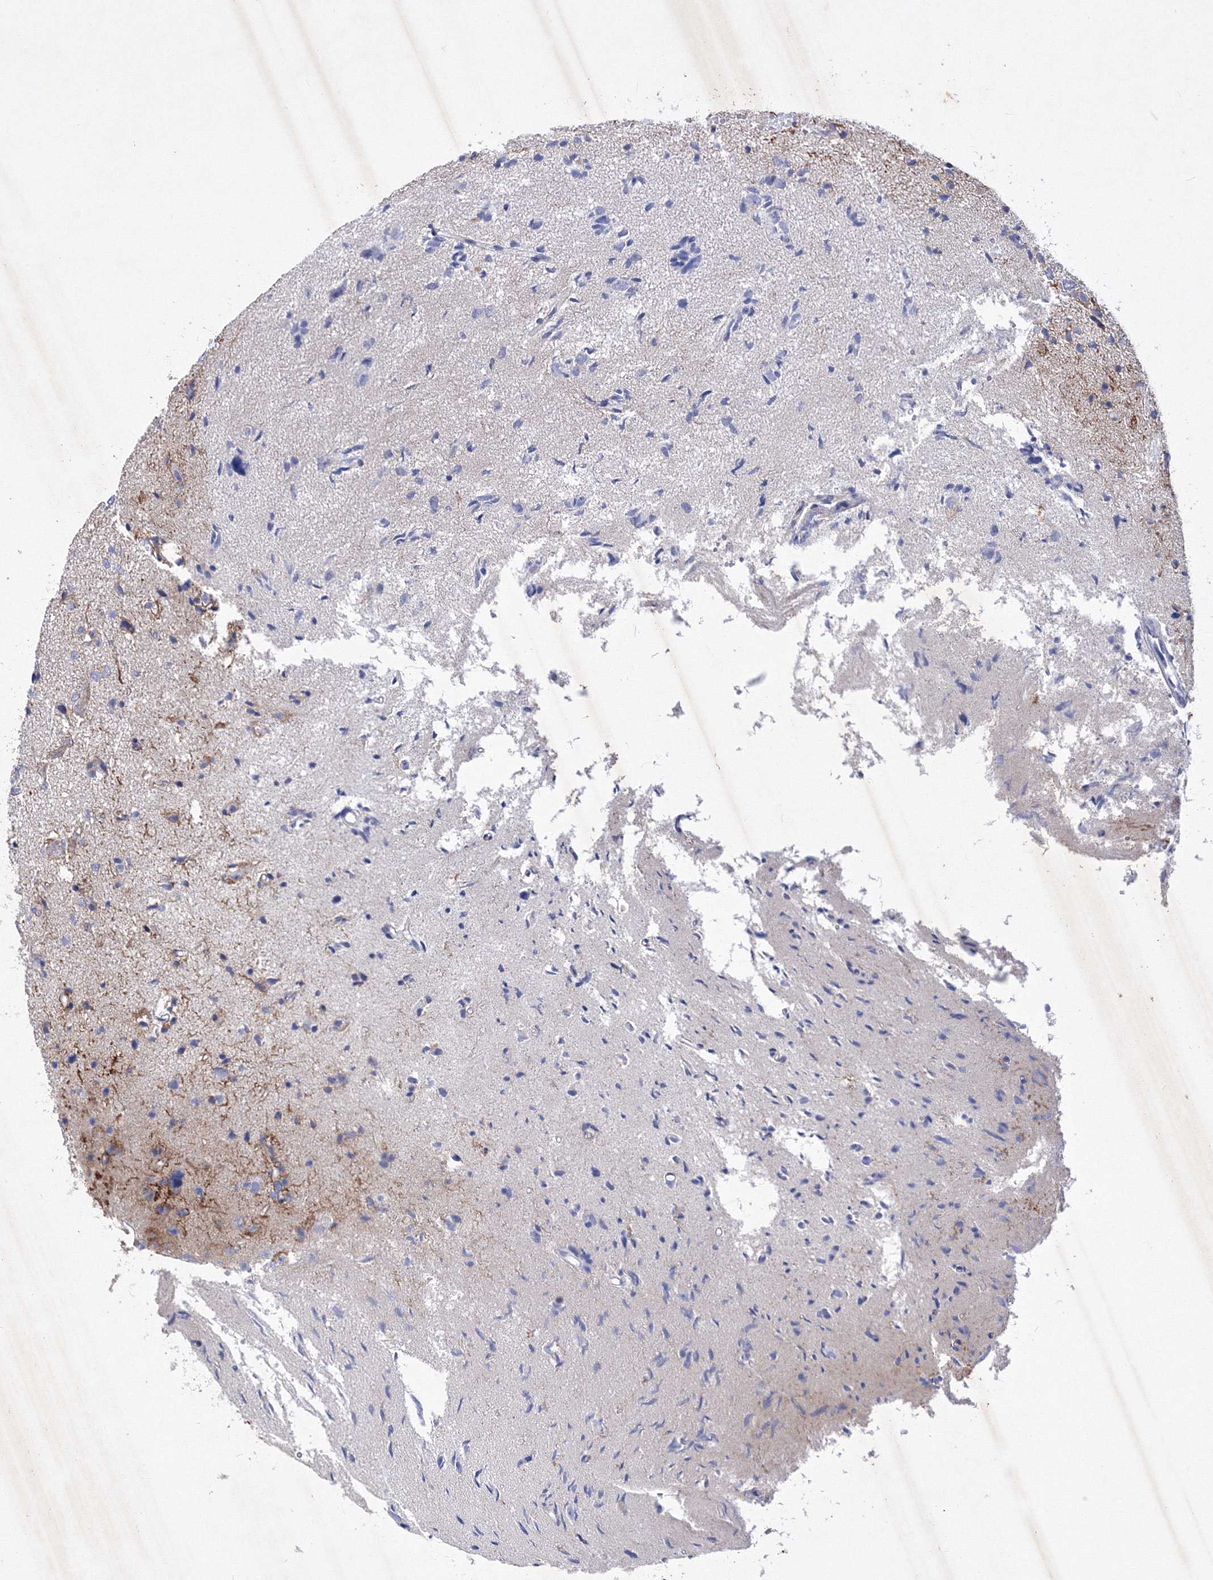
{"staining": {"intensity": "negative", "quantity": "none", "location": "none"}, "tissue": "glioma", "cell_type": "Tumor cells", "image_type": "cancer", "snomed": [{"axis": "morphology", "description": "Glioma, malignant, High grade"}, {"axis": "topography", "description": "Brain"}], "caption": "Immunohistochemical staining of malignant high-grade glioma shows no significant staining in tumor cells. (DAB (3,3'-diaminobenzidine) immunohistochemistry with hematoxylin counter stain).", "gene": "GPN1", "patient": {"sex": "female", "age": 59}}